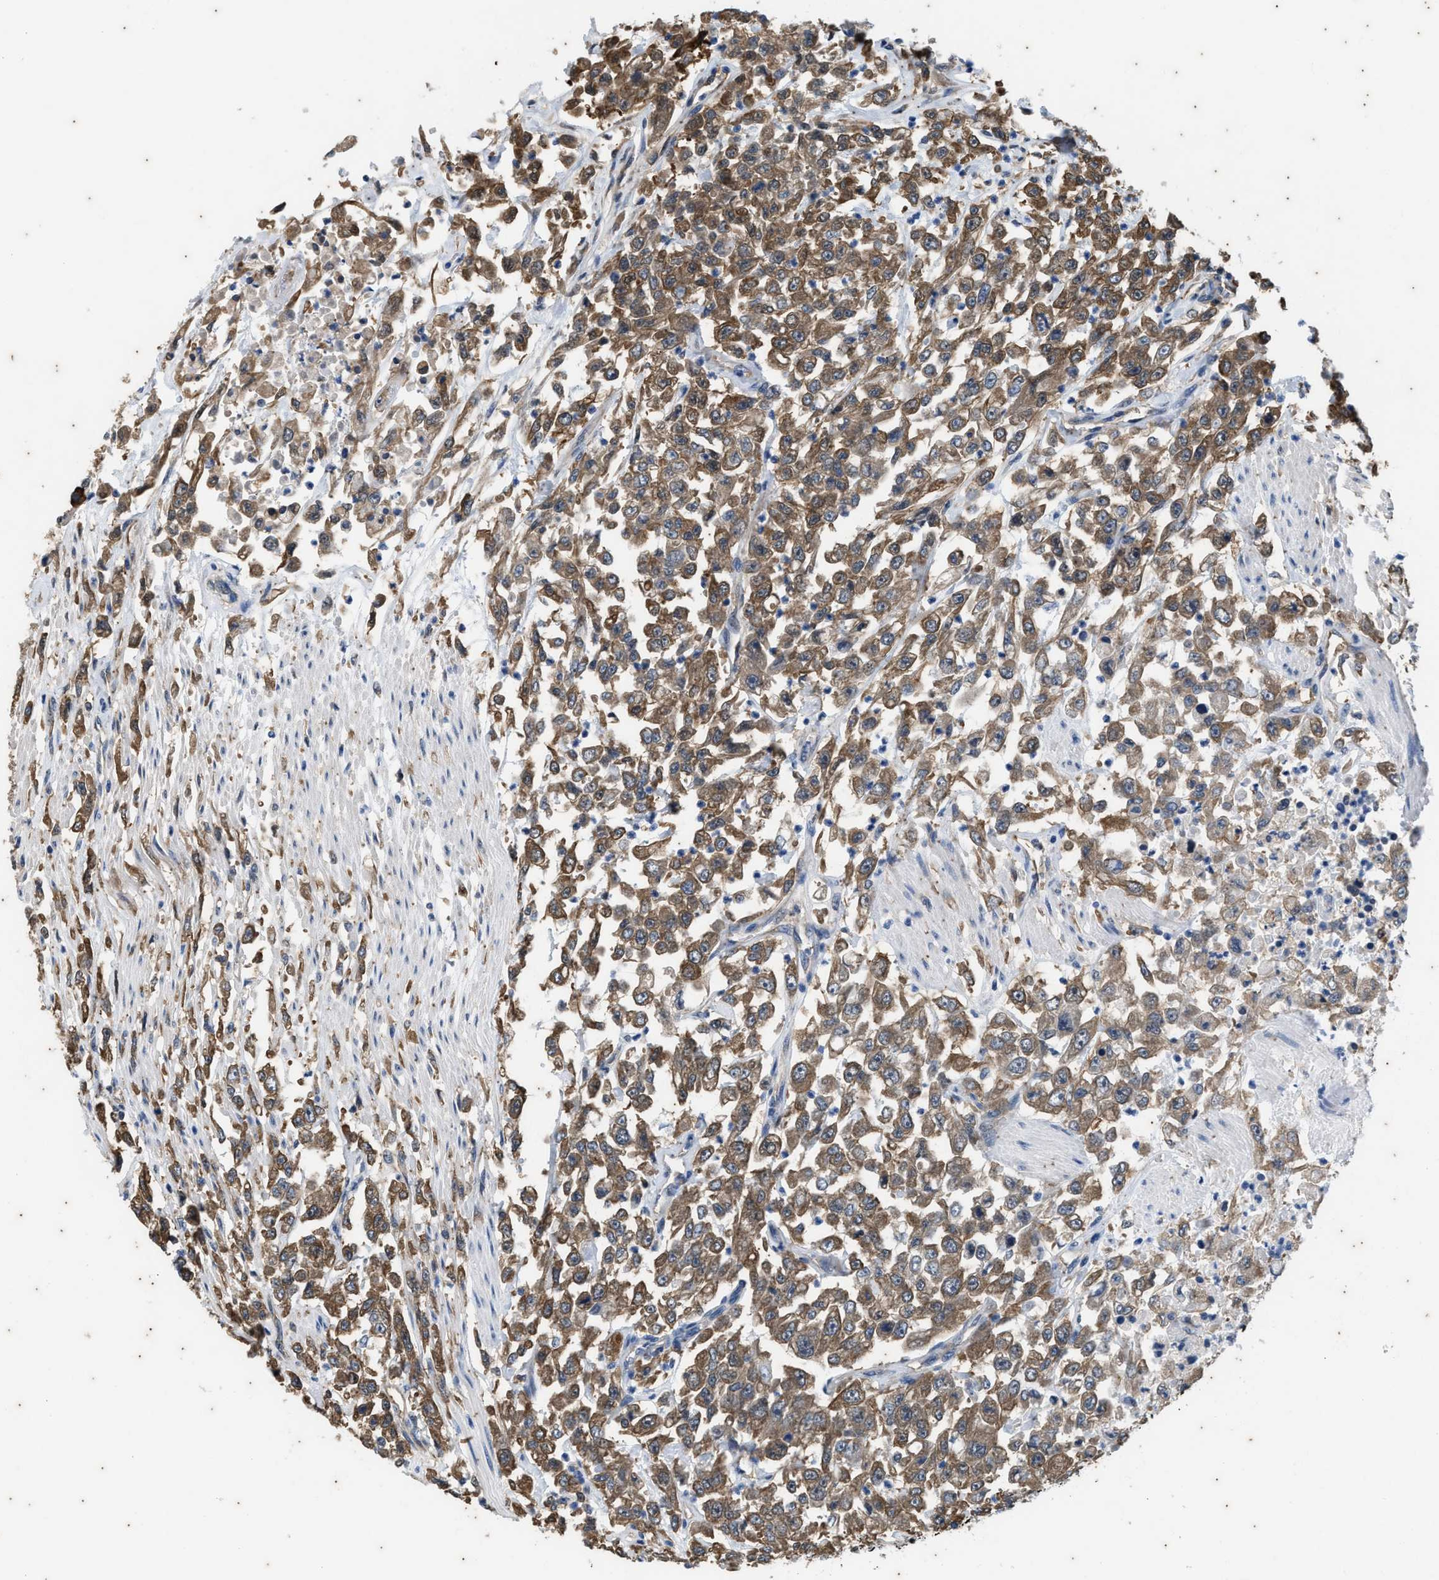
{"staining": {"intensity": "moderate", "quantity": ">75%", "location": "cytoplasmic/membranous"}, "tissue": "urothelial cancer", "cell_type": "Tumor cells", "image_type": "cancer", "snomed": [{"axis": "morphology", "description": "Urothelial carcinoma, High grade"}, {"axis": "topography", "description": "Urinary bladder"}], "caption": "Immunohistochemical staining of urothelial carcinoma (high-grade) exhibits medium levels of moderate cytoplasmic/membranous protein staining in about >75% of tumor cells.", "gene": "COX19", "patient": {"sex": "male", "age": 46}}